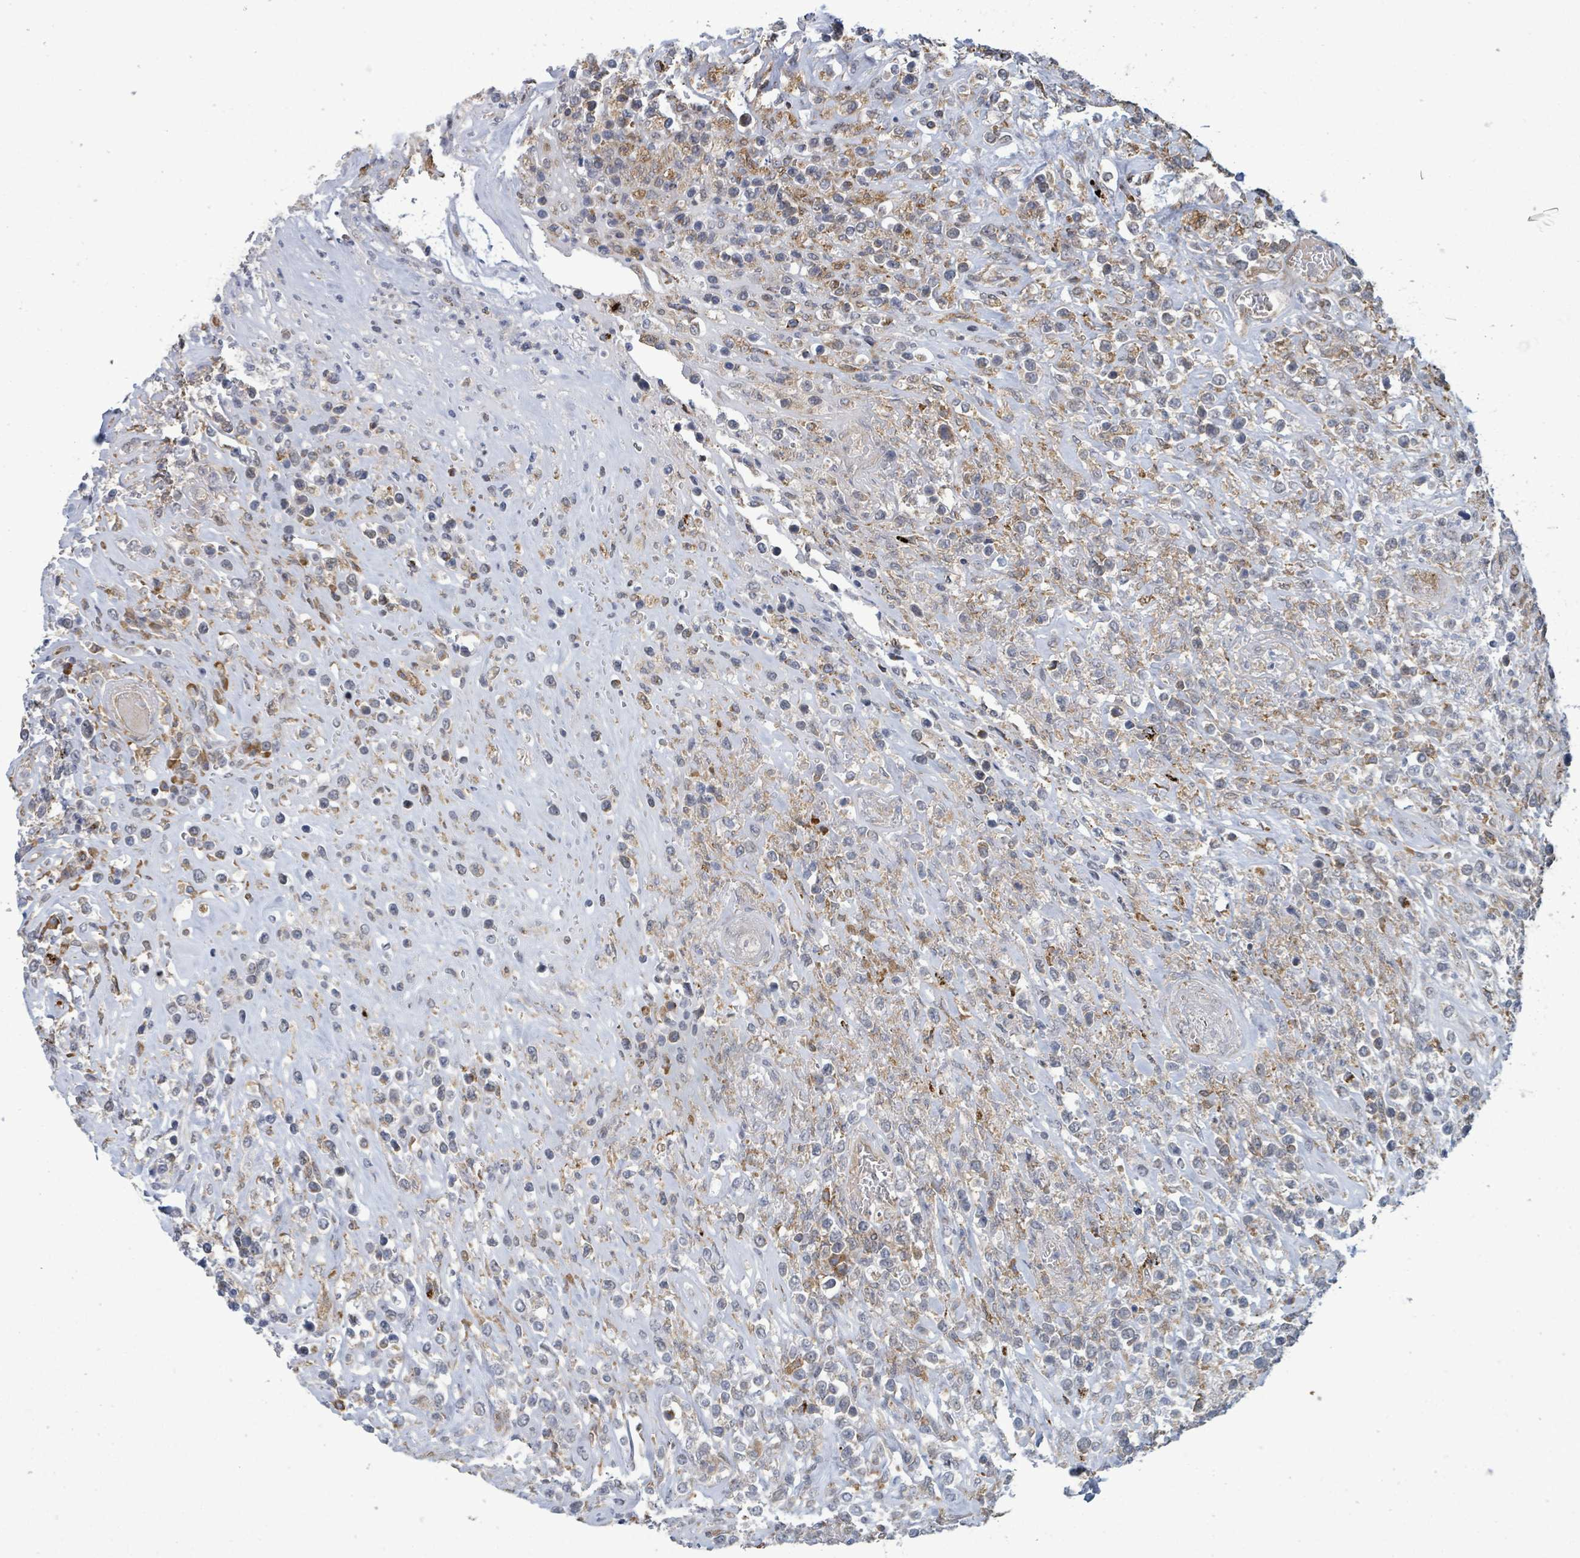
{"staining": {"intensity": "negative", "quantity": "none", "location": "none"}, "tissue": "lymphoma", "cell_type": "Tumor cells", "image_type": "cancer", "snomed": [{"axis": "morphology", "description": "Malignant lymphoma, non-Hodgkin's type, High grade"}, {"axis": "topography", "description": "Soft tissue"}], "caption": "Tumor cells show no significant staining in malignant lymphoma, non-Hodgkin's type (high-grade). (Stains: DAB (3,3'-diaminobenzidine) immunohistochemistry (IHC) with hematoxylin counter stain, Microscopy: brightfield microscopy at high magnification).", "gene": "SHROOM2", "patient": {"sex": "female", "age": 56}}